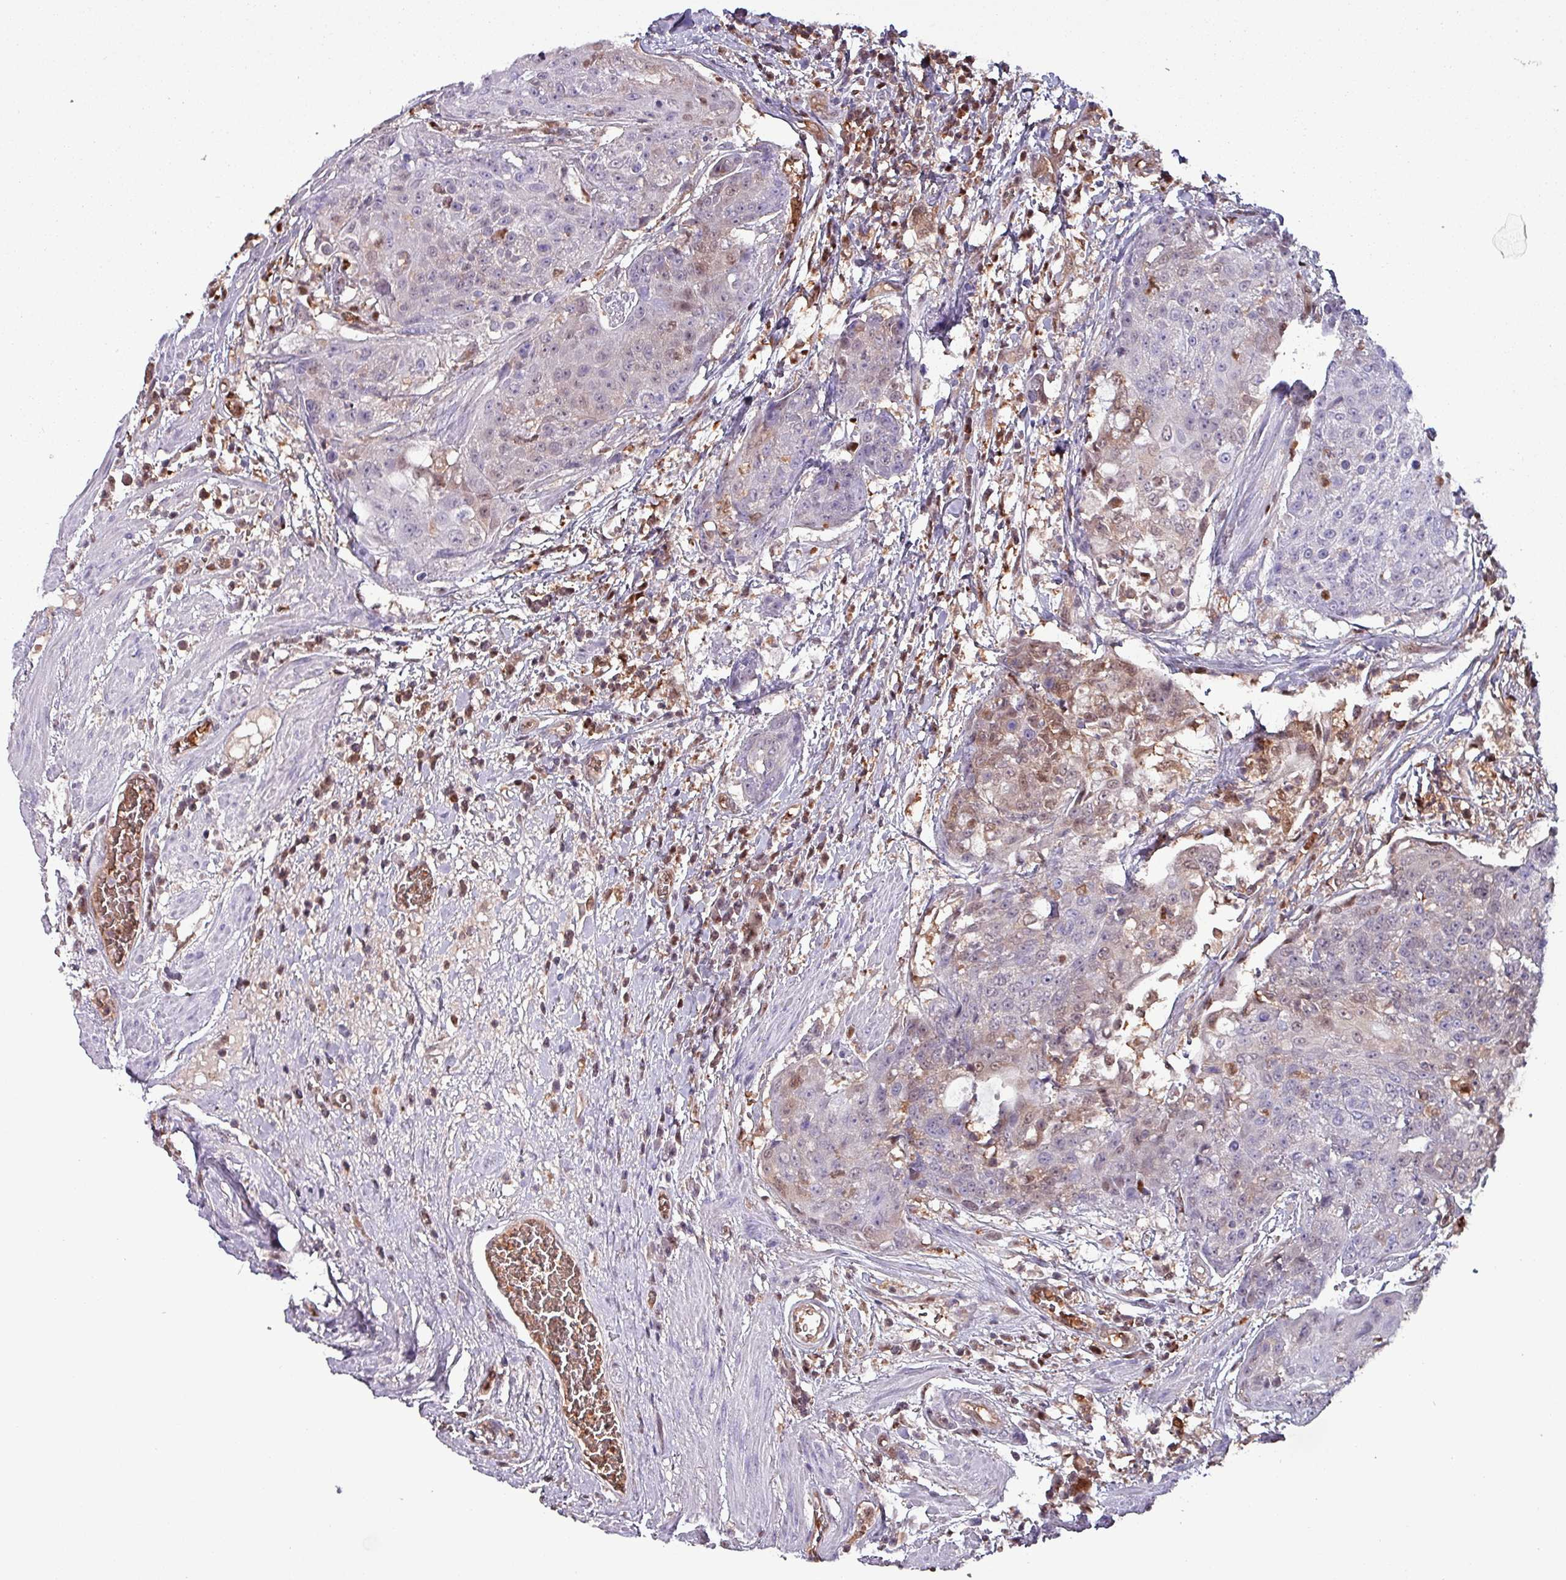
{"staining": {"intensity": "weak", "quantity": "<25%", "location": "cytoplasmic/membranous,nuclear"}, "tissue": "urothelial cancer", "cell_type": "Tumor cells", "image_type": "cancer", "snomed": [{"axis": "morphology", "description": "Urothelial carcinoma, High grade"}, {"axis": "topography", "description": "Urinary bladder"}], "caption": "The histopathology image displays no staining of tumor cells in urothelial carcinoma (high-grade).", "gene": "PSMB8", "patient": {"sex": "female", "age": 63}}